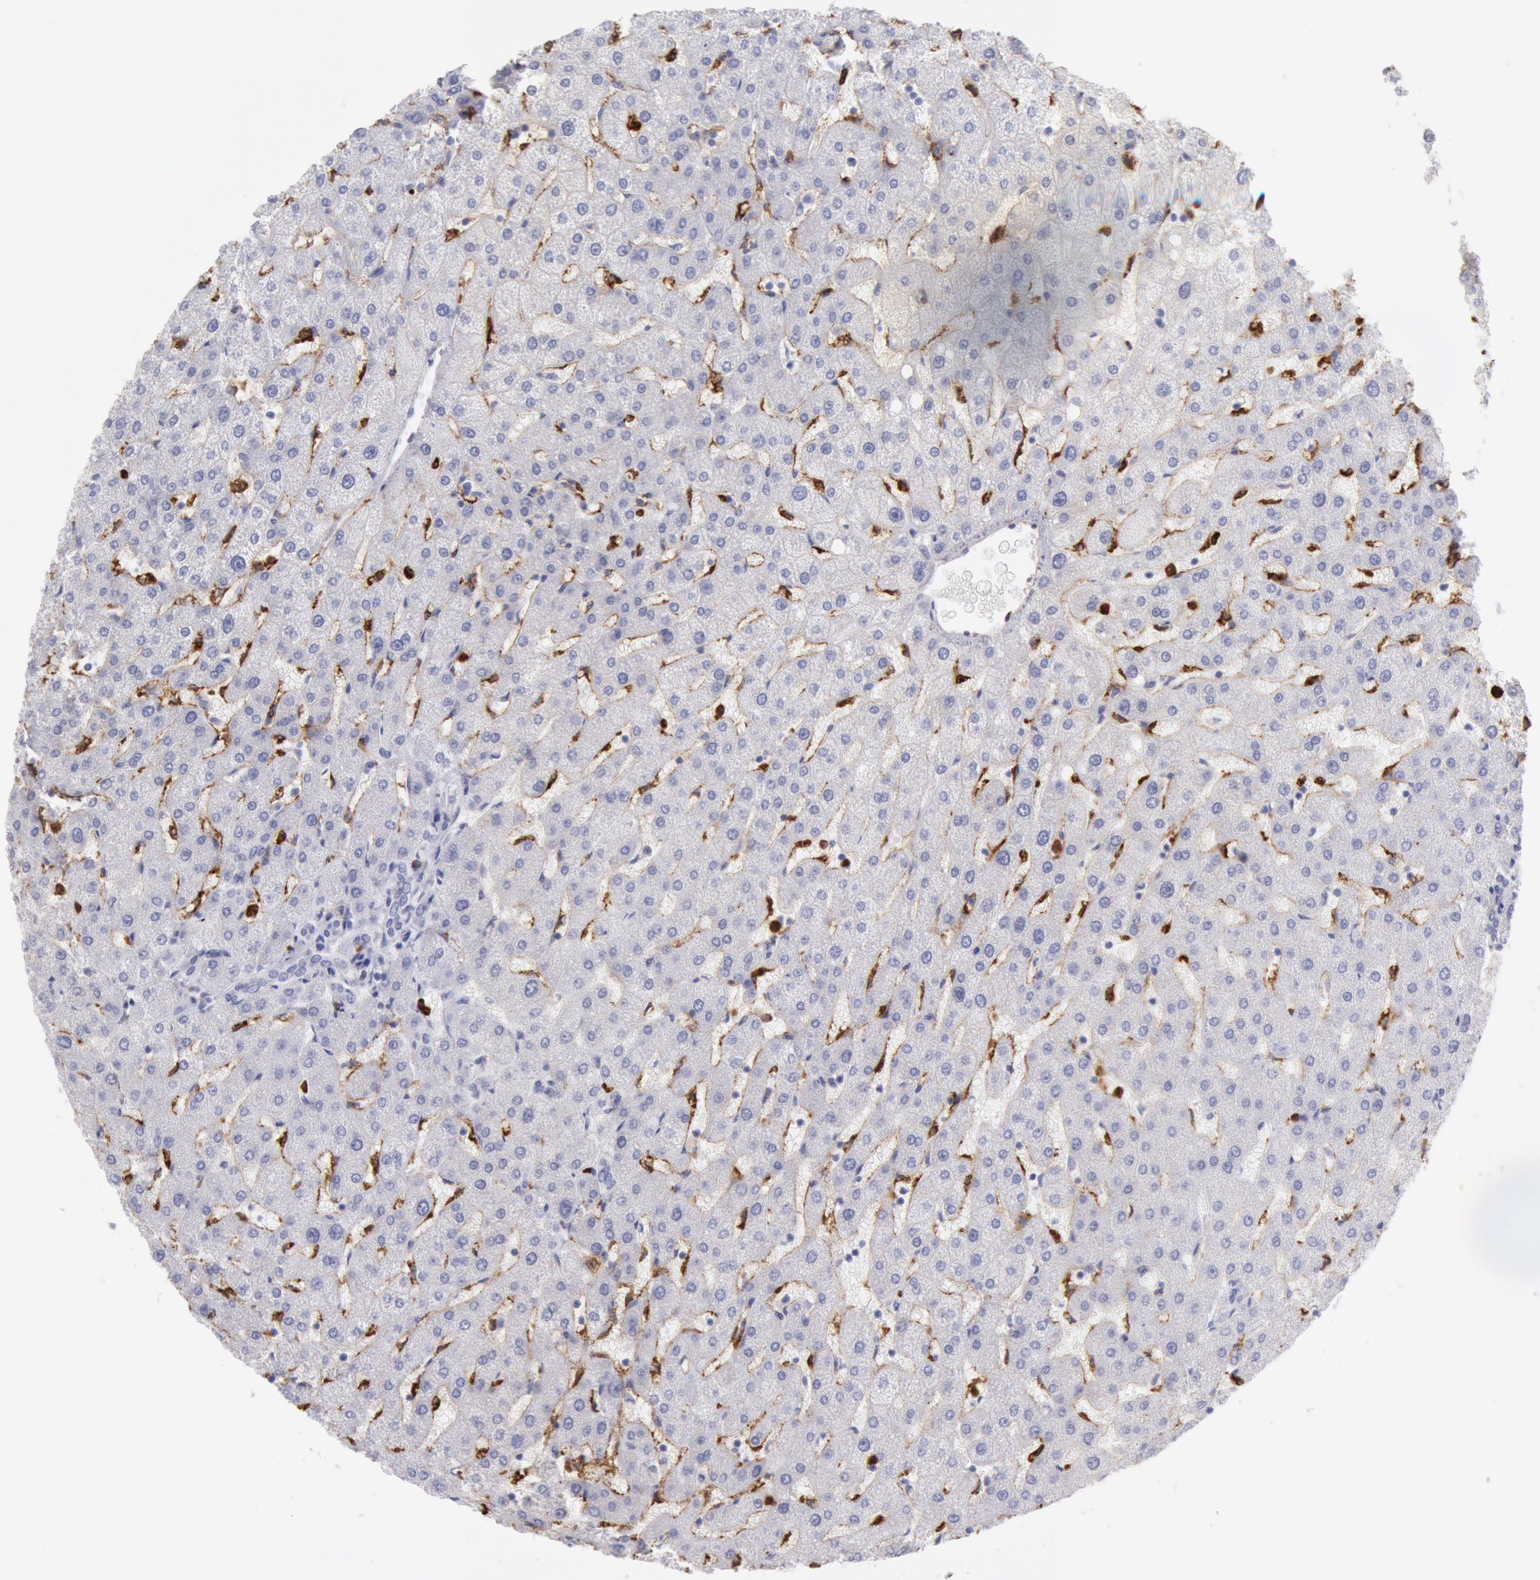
{"staining": {"intensity": "negative", "quantity": "none", "location": "none"}, "tissue": "liver", "cell_type": "Cholangiocytes", "image_type": "normal", "snomed": [{"axis": "morphology", "description": "Normal tissue, NOS"}, {"axis": "topography", "description": "Liver"}], "caption": "DAB immunohistochemical staining of unremarkable human liver displays no significant staining in cholangiocytes. Nuclei are stained in blue.", "gene": "FCN1", "patient": {"sex": "male", "age": 67}}